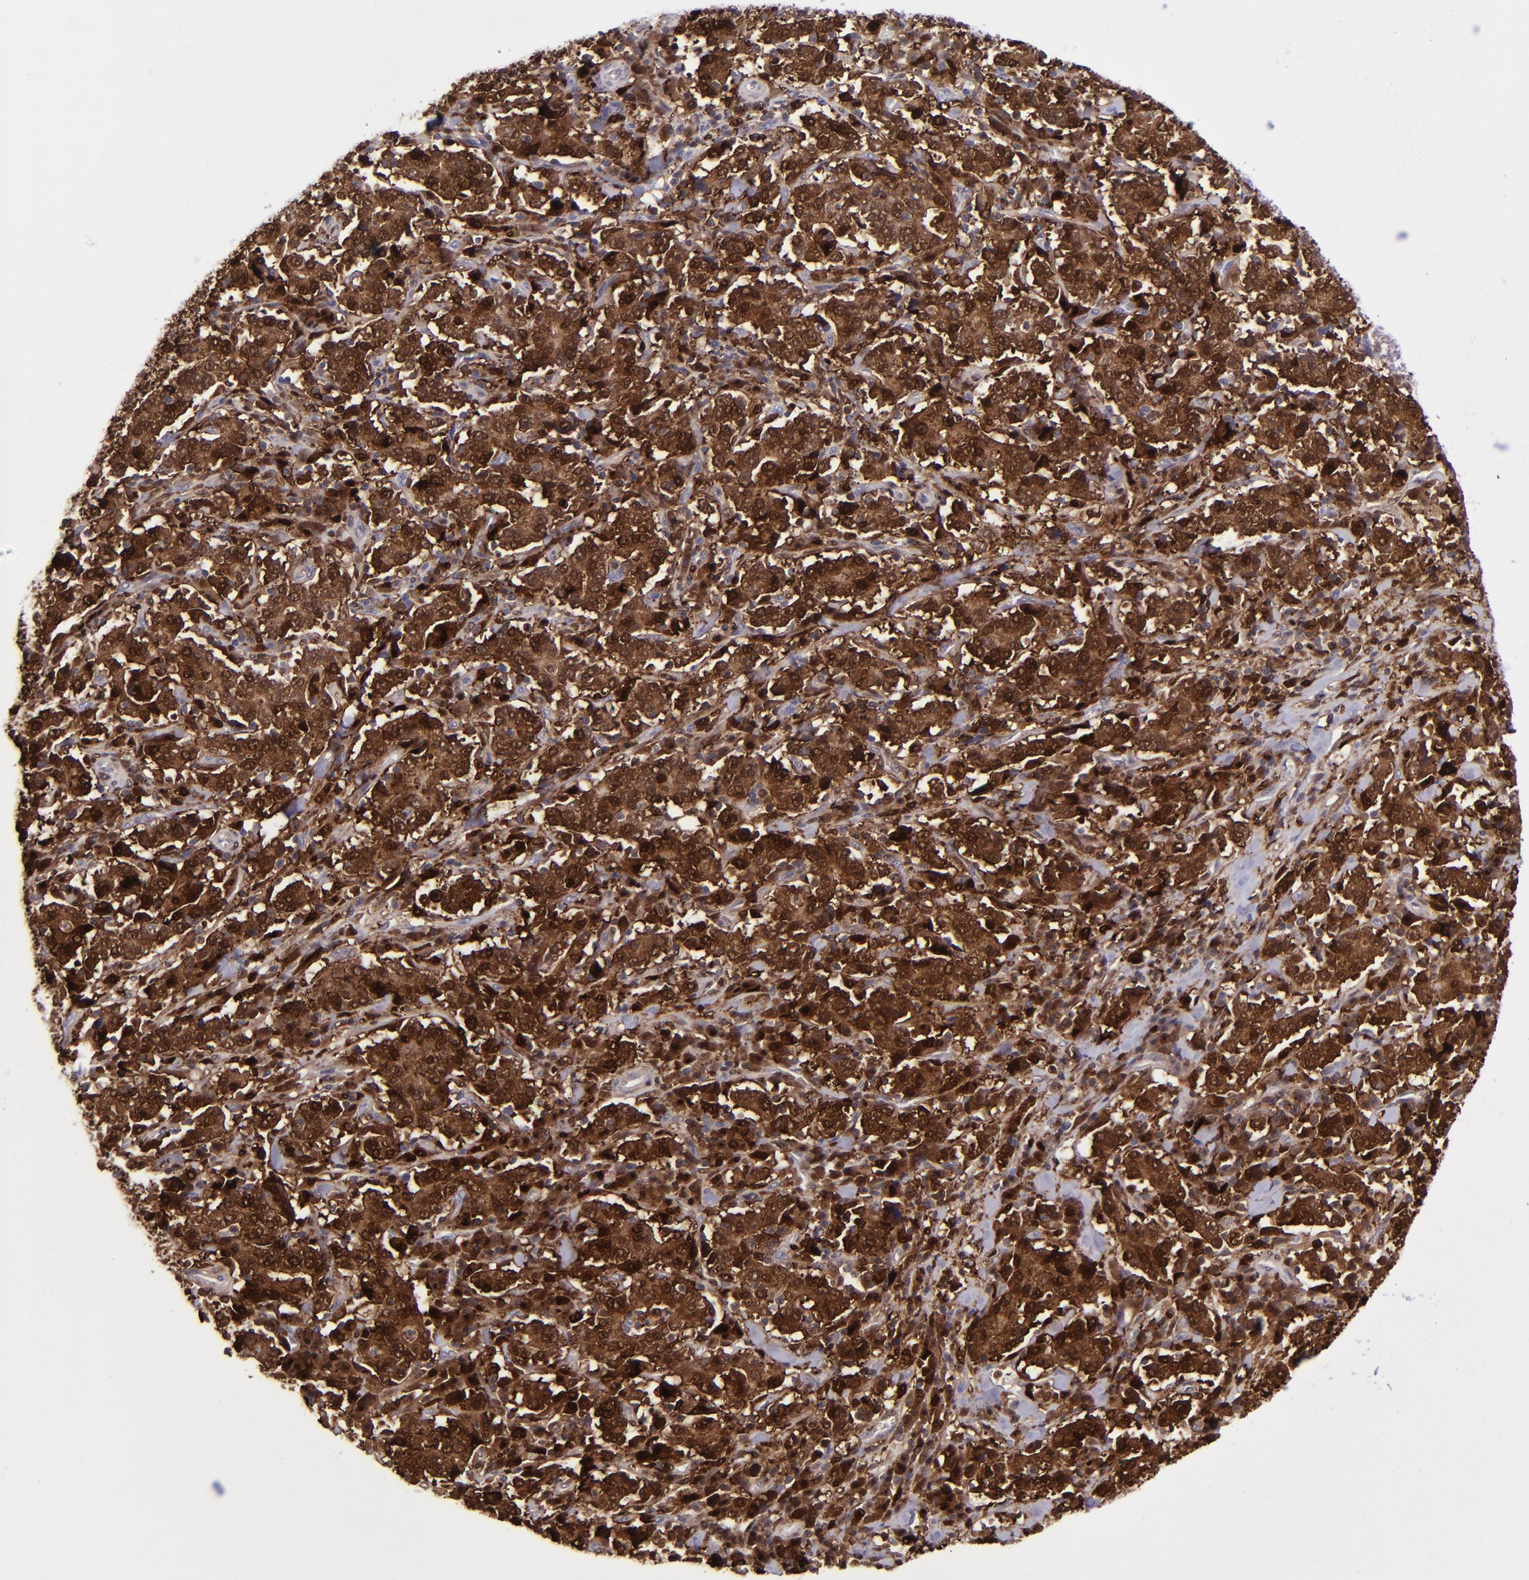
{"staining": {"intensity": "strong", "quantity": ">75%", "location": "cytoplasmic/membranous,nuclear"}, "tissue": "stomach cancer", "cell_type": "Tumor cells", "image_type": "cancer", "snomed": [{"axis": "morphology", "description": "Normal tissue, NOS"}, {"axis": "morphology", "description": "Adenocarcinoma, NOS"}, {"axis": "topography", "description": "Stomach, upper"}, {"axis": "topography", "description": "Stomach"}], "caption": "IHC (DAB (3,3'-diaminobenzidine)) staining of human stomach cancer displays strong cytoplasmic/membranous and nuclear protein staining in about >75% of tumor cells.", "gene": "TYMP", "patient": {"sex": "male", "age": 59}}